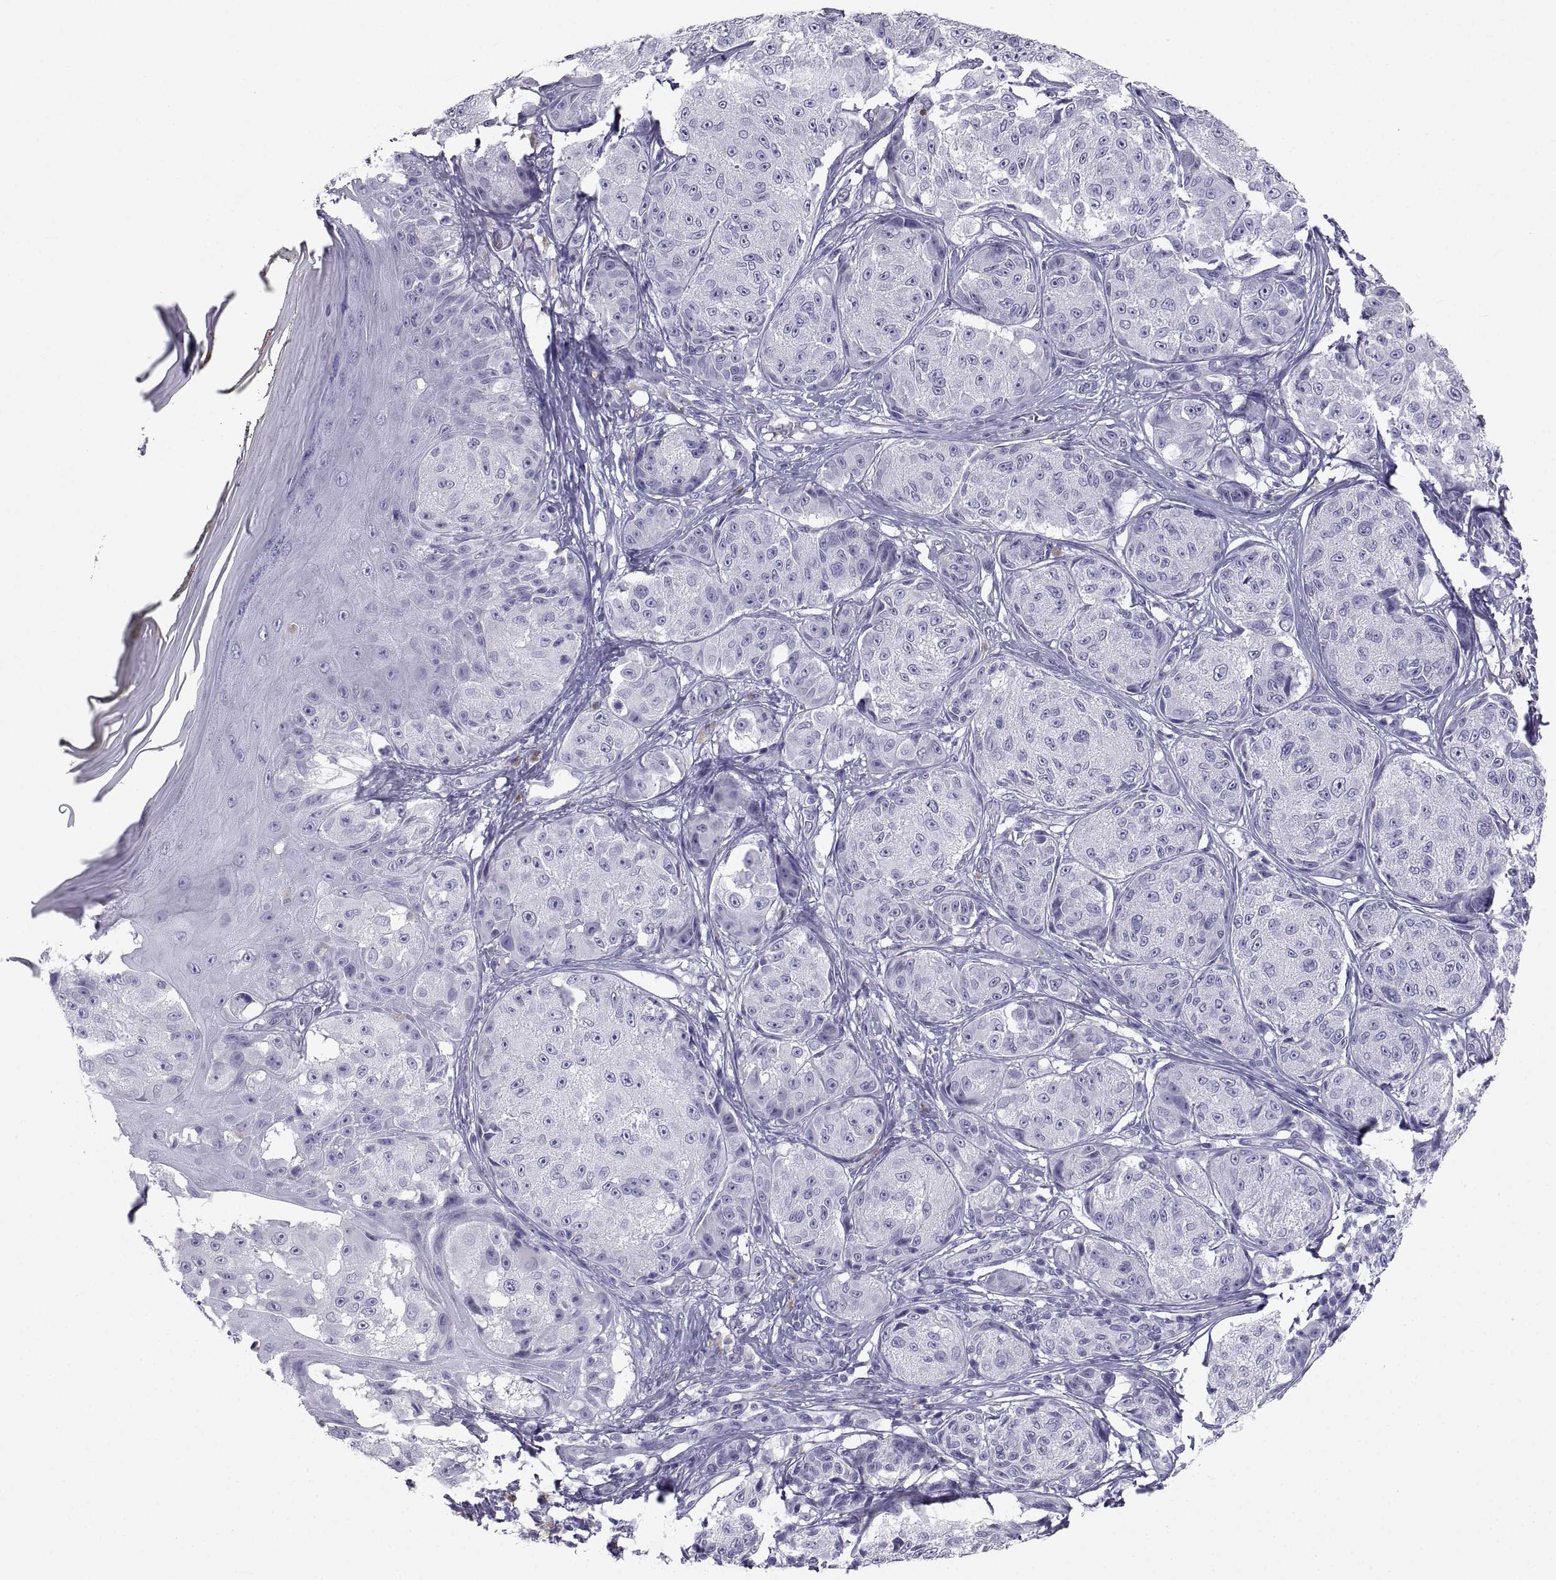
{"staining": {"intensity": "negative", "quantity": "none", "location": "none"}, "tissue": "melanoma", "cell_type": "Tumor cells", "image_type": "cancer", "snomed": [{"axis": "morphology", "description": "Malignant melanoma, NOS"}, {"axis": "topography", "description": "Skin"}], "caption": "This image is of melanoma stained with immunohistochemistry (IHC) to label a protein in brown with the nuclei are counter-stained blue. There is no expression in tumor cells.", "gene": "PCSK1N", "patient": {"sex": "male", "age": 61}}